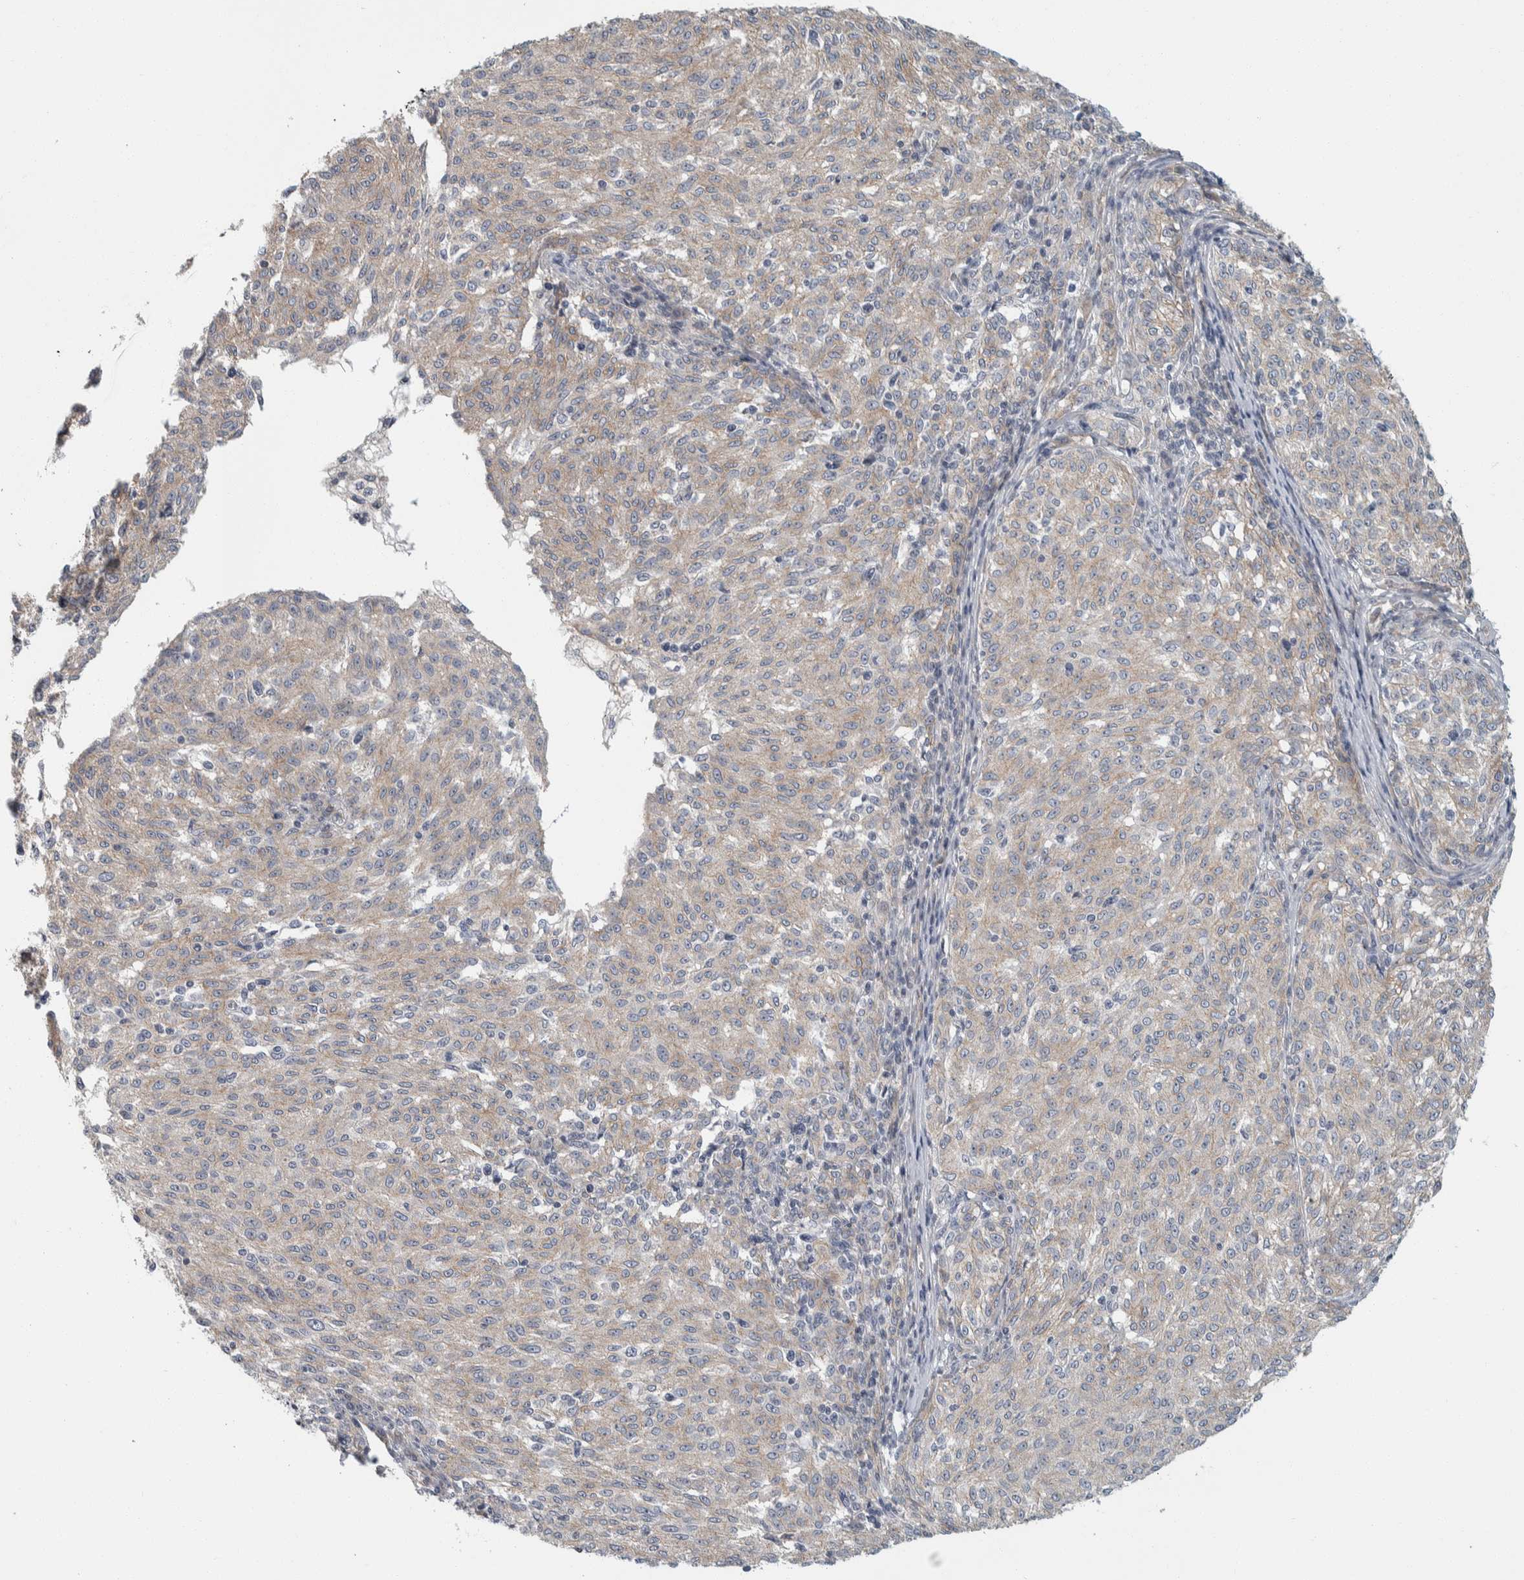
{"staining": {"intensity": "weak", "quantity": "25%-75%", "location": "cytoplasmic/membranous"}, "tissue": "melanoma", "cell_type": "Tumor cells", "image_type": "cancer", "snomed": [{"axis": "morphology", "description": "Malignant melanoma, NOS"}, {"axis": "topography", "description": "Skin"}], "caption": "Immunohistochemistry image of human melanoma stained for a protein (brown), which shows low levels of weak cytoplasmic/membranous positivity in about 25%-75% of tumor cells.", "gene": "KCNJ3", "patient": {"sex": "female", "age": 72}}